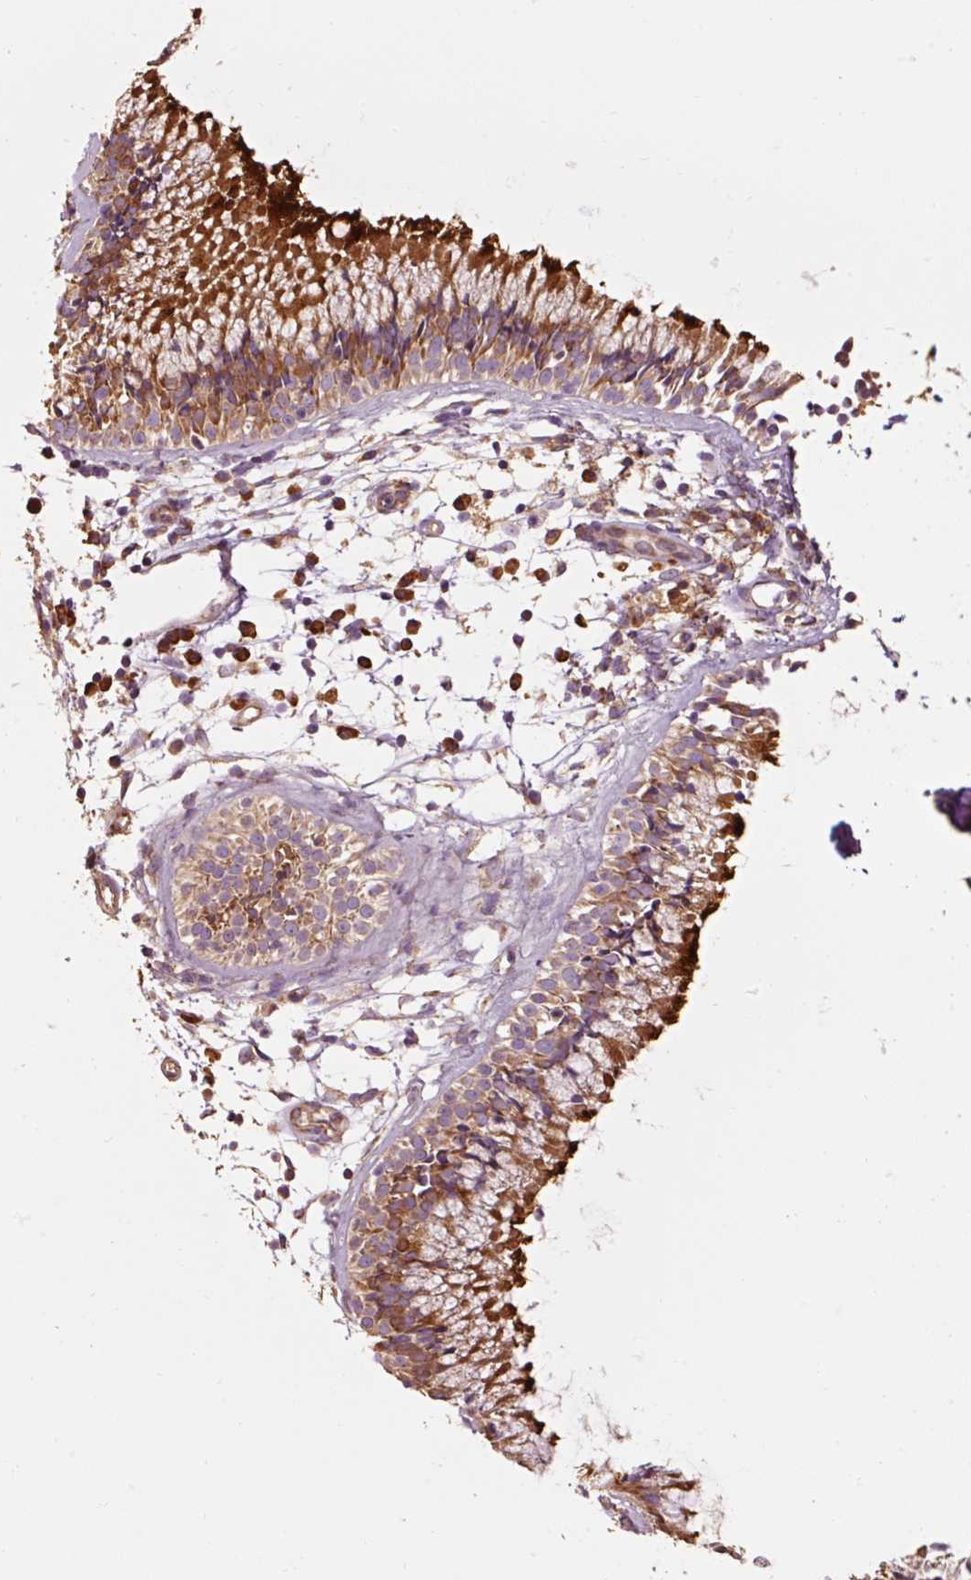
{"staining": {"intensity": "strong", "quantity": ">75%", "location": "cytoplasmic/membranous"}, "tissue": "nasopharynx", "cell_type": "Respiratory epithelial cells", "image_type": "normal", "snomed": [{"axis": "morphology", "description": "Normal tissue, NOS"}, {"axis": "topography", "description": "Nasopharynx"}], "caption": "Strong cytoplasmic/membranous positivity for a protein is seen in about >75% of respiratory epithelial cells of unremarkable nasopharynx using IHC.", "gene": "EFHC1", "patient": {"sex": "male", "age": 21}}